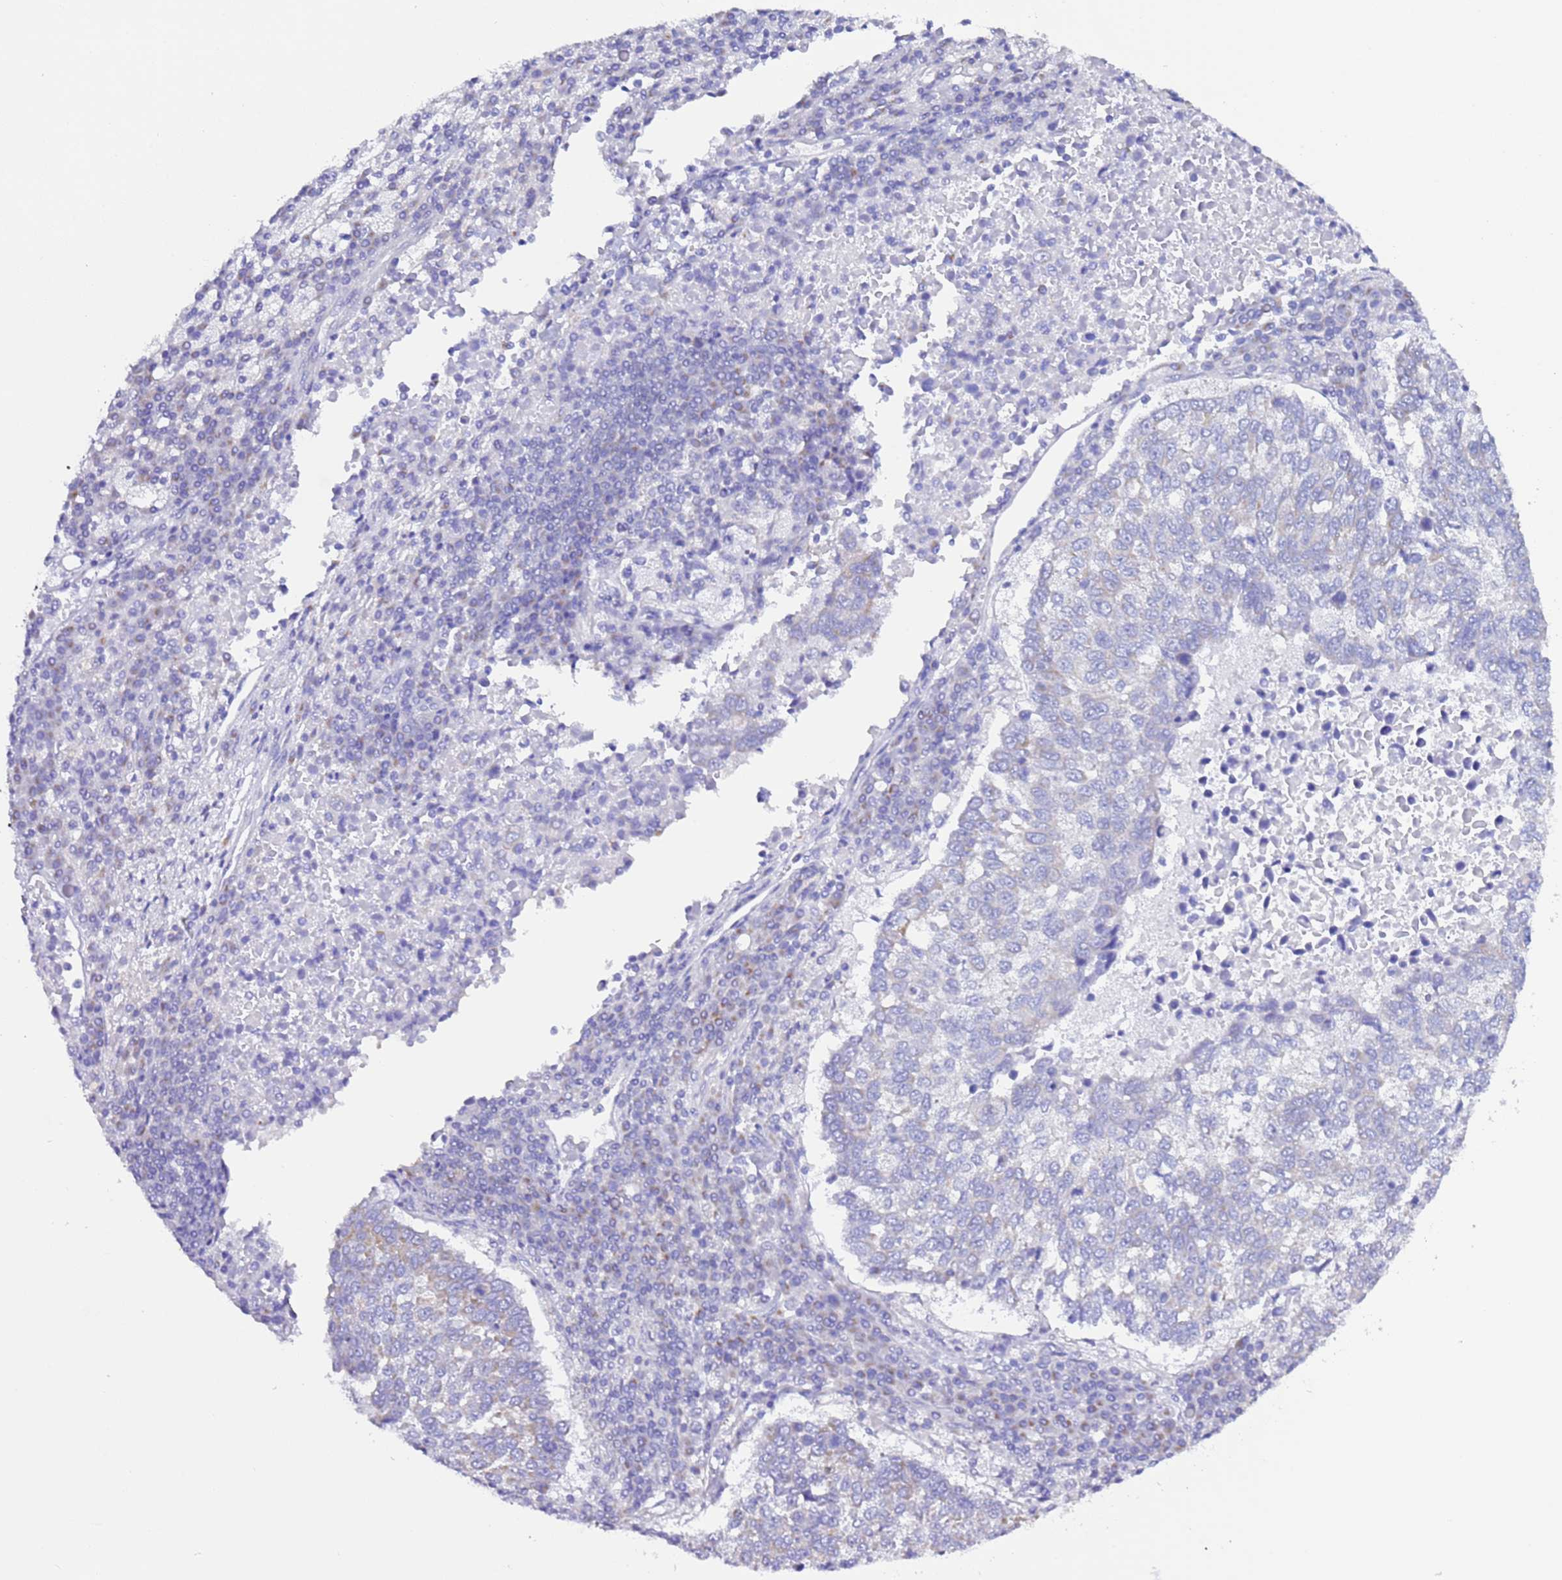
{"staining": {"intensity": "negative", "quantity": "none", "location": "none"}, "tissue": "lung cancer", "cell_type": "Tumor cells", "image_type": "cancer", "snomed": [{"axis": "morphology", "description": "Squamous cell carcinoma, NOS"}, {"axis": "topography", "description": "Lung"}], "caption": "Human lung cancer stained for a protein using IHC exhibits no staining in tumor cells.", "gene": "AHI1", "patient": {"sex": "male", "age": 73}}